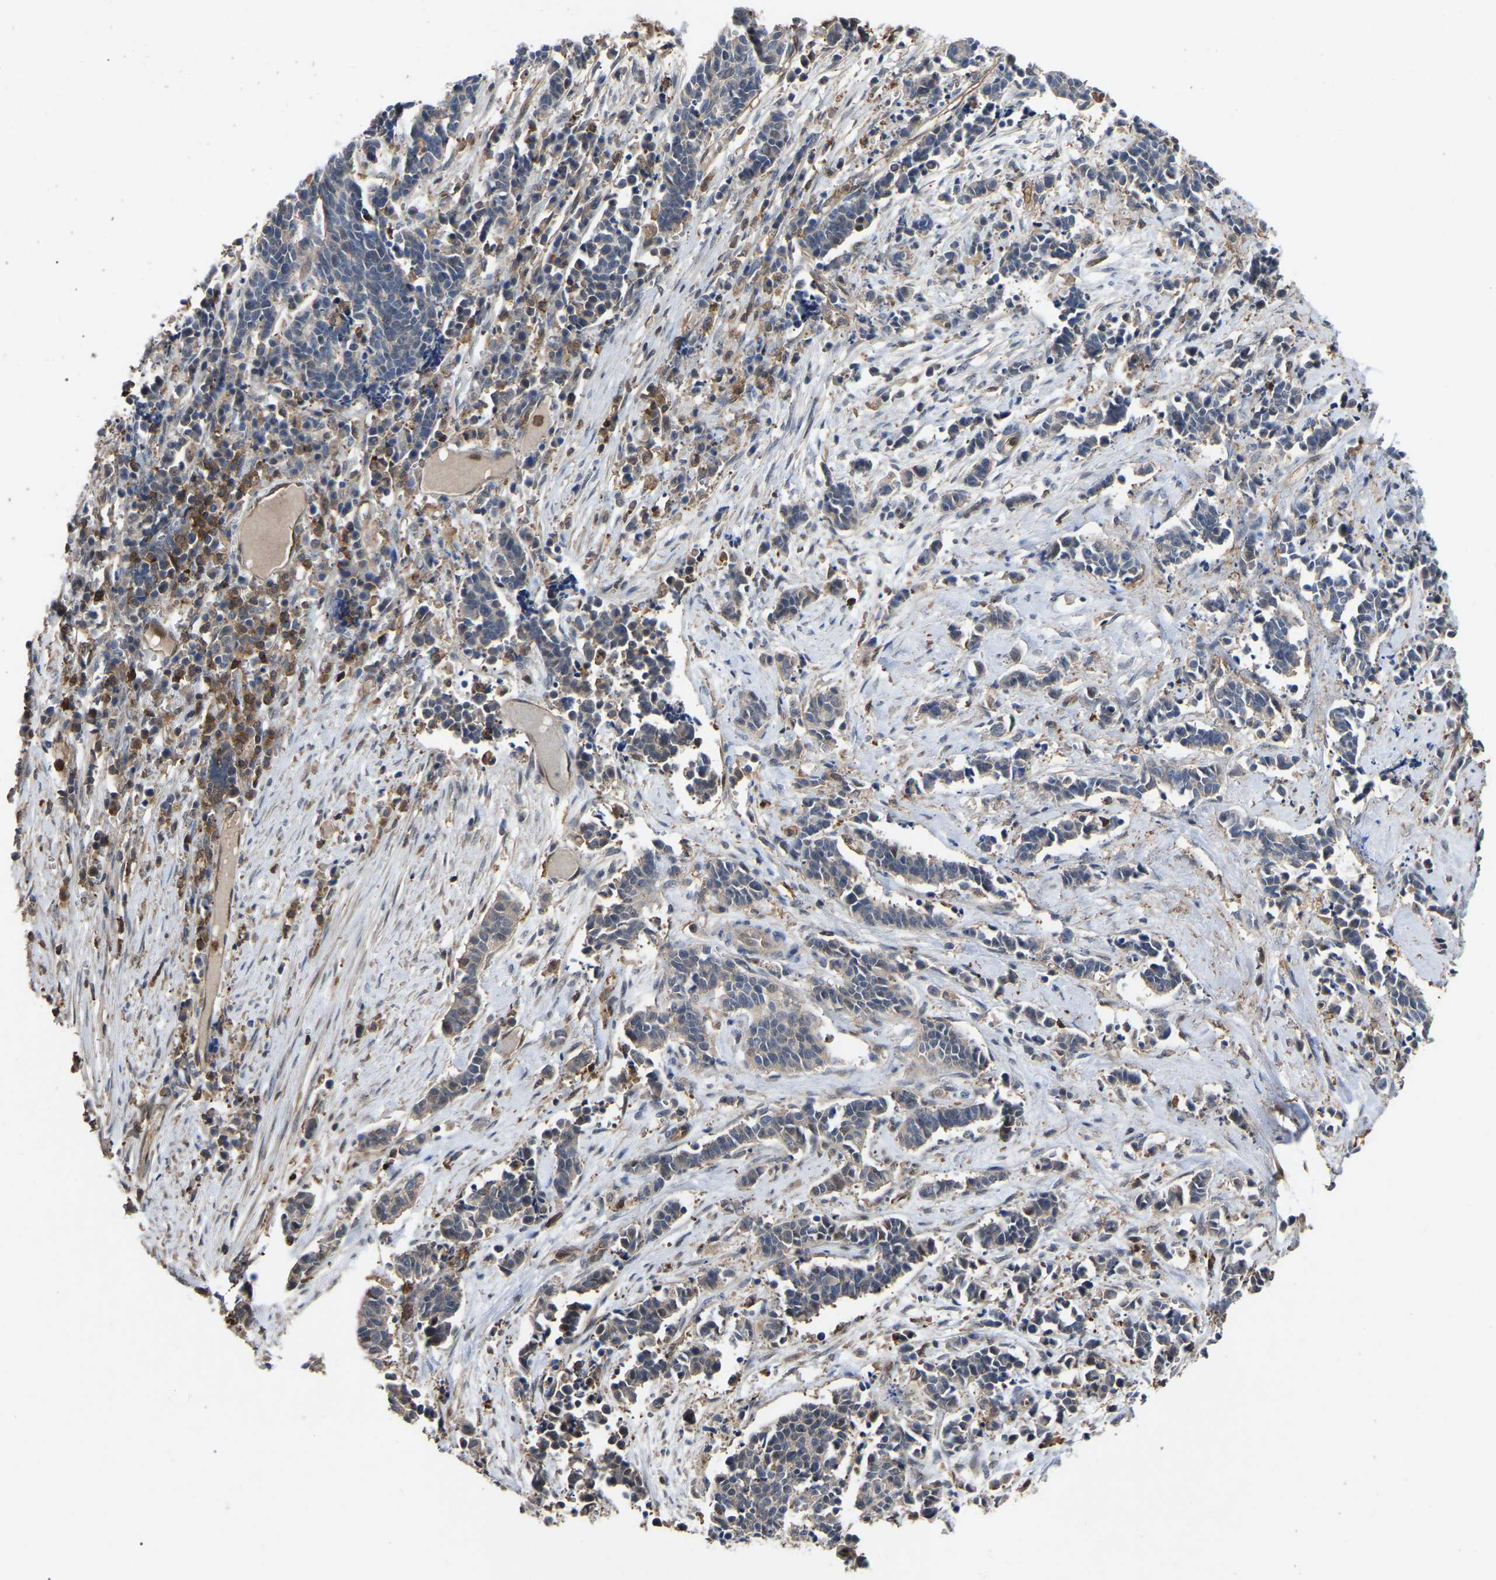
{"staining": {"intensity": "negative", "quantity": "none", "location": "none"}, "tissue": "cervical cancer", "cell_type": "Tumor cells", "image_type": "cancer", "snomed": [{"axis": "morphology", "description": "Squamous cell carcinoma, NOS"}, {"axis": "topography", "description": "Cervix"}], "caption": "Photomicrograph shows no protein positivity in tumor cells of cervical cancer (squamous cell carcinoma) tissue.", "gene": "CIT", "patient": {"sex": "female", "age": 35}}